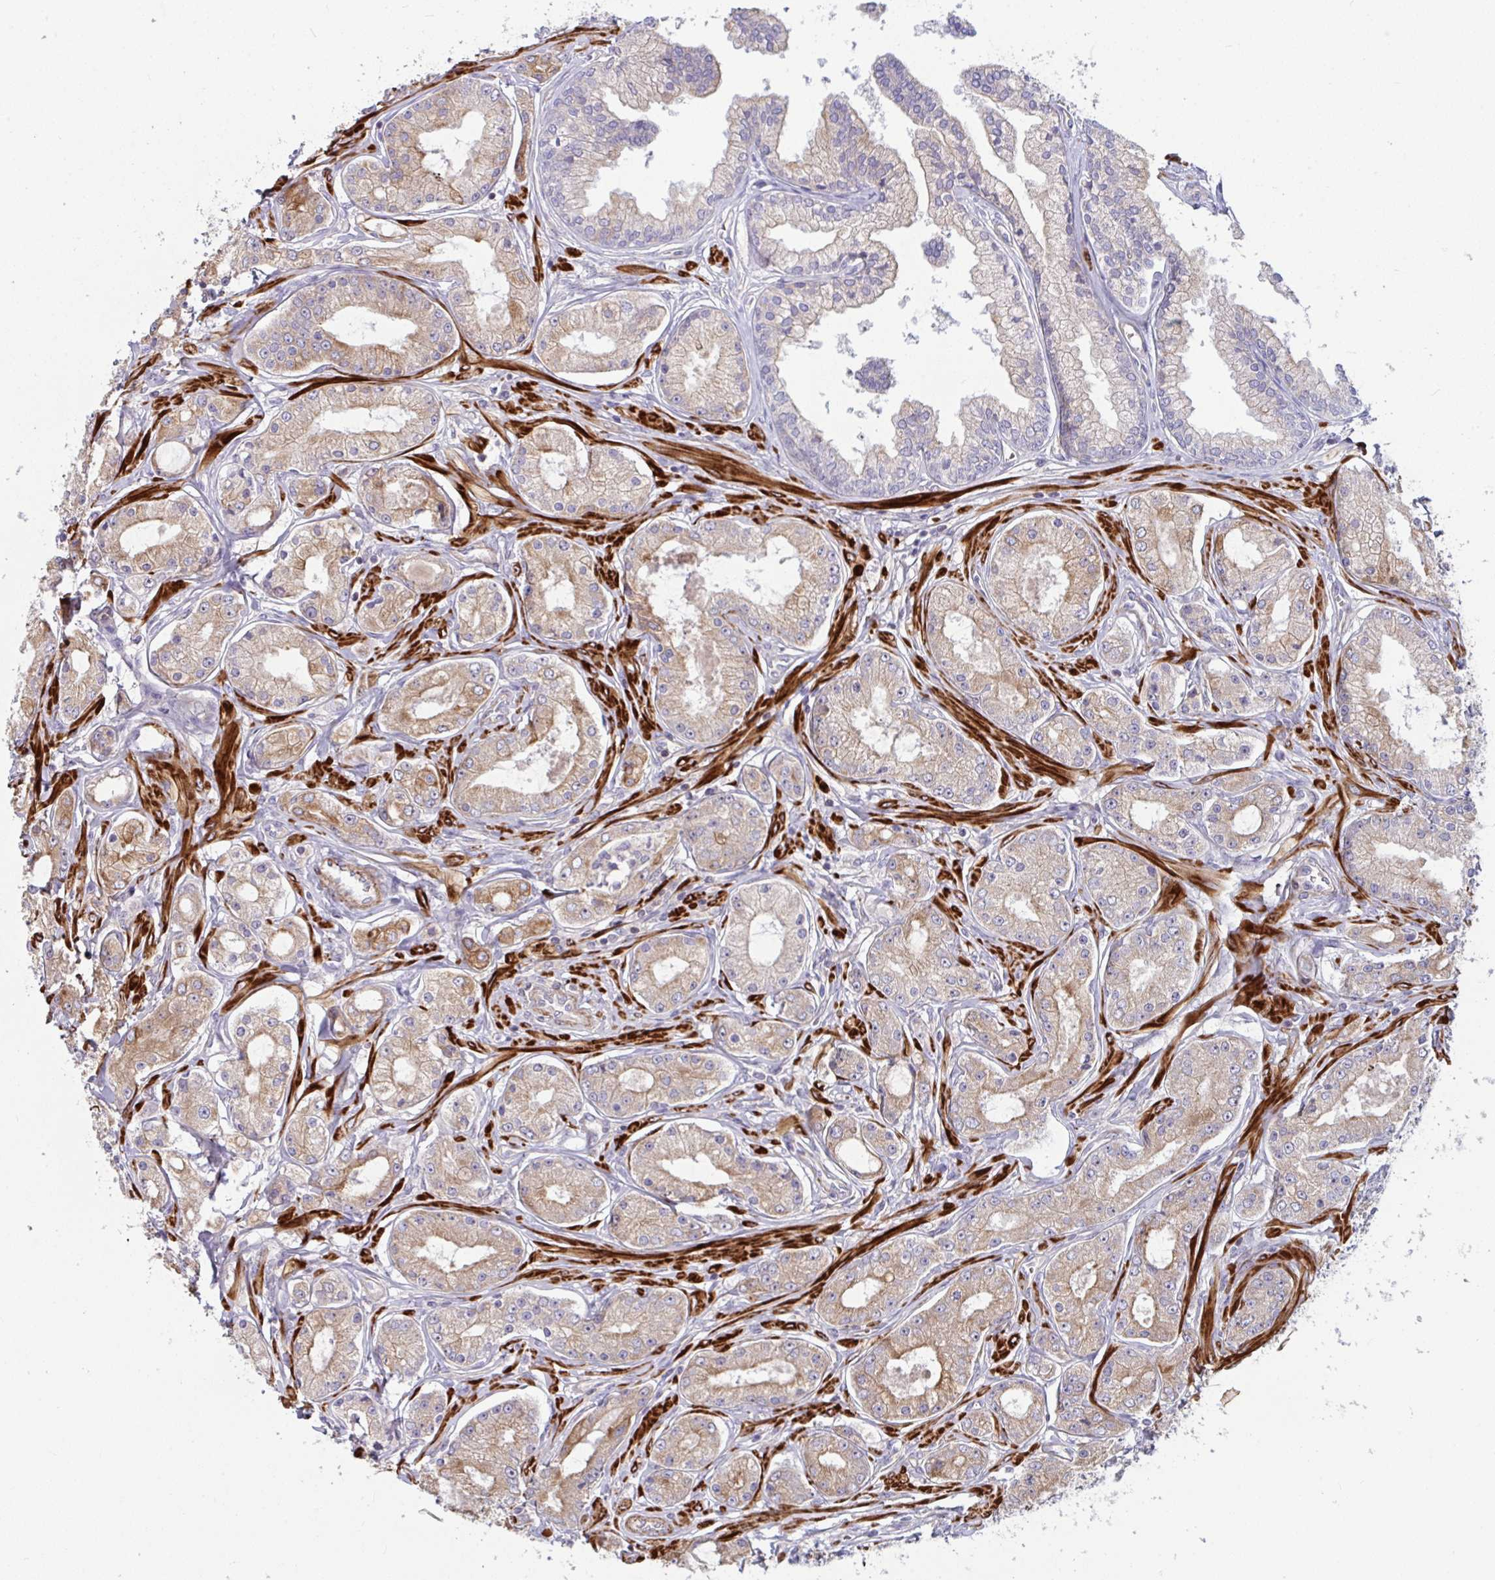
{"staining": {"intensity": "weak", "quantity": ">75%", "location": "cytoplasmic/membranous"}, "tissue": "prostate cancer", "cell_type": "Tumor cells", "image_type": "cancer", "snomed": [{"axis": "morphology", "description": "Adenocarcinoma, High grade"}, {"axis": "topography", "description": "Prostate"}], "caption": "Immunohistochemical staining of human prostate cancer (high-grade adenocarcinoma) reveals weak cytoplasmic/membranous protein staining in approximately >75% of tumor cells. The staining was performed using DAB (3,3'-diaminobenzidine) to visualize the protein expression in brown, while the nuclei were stained in blue with hematoxylin (Magnification: 20x).", "gene": "TANK", "patient": {"sex": "male", "age": 66}}